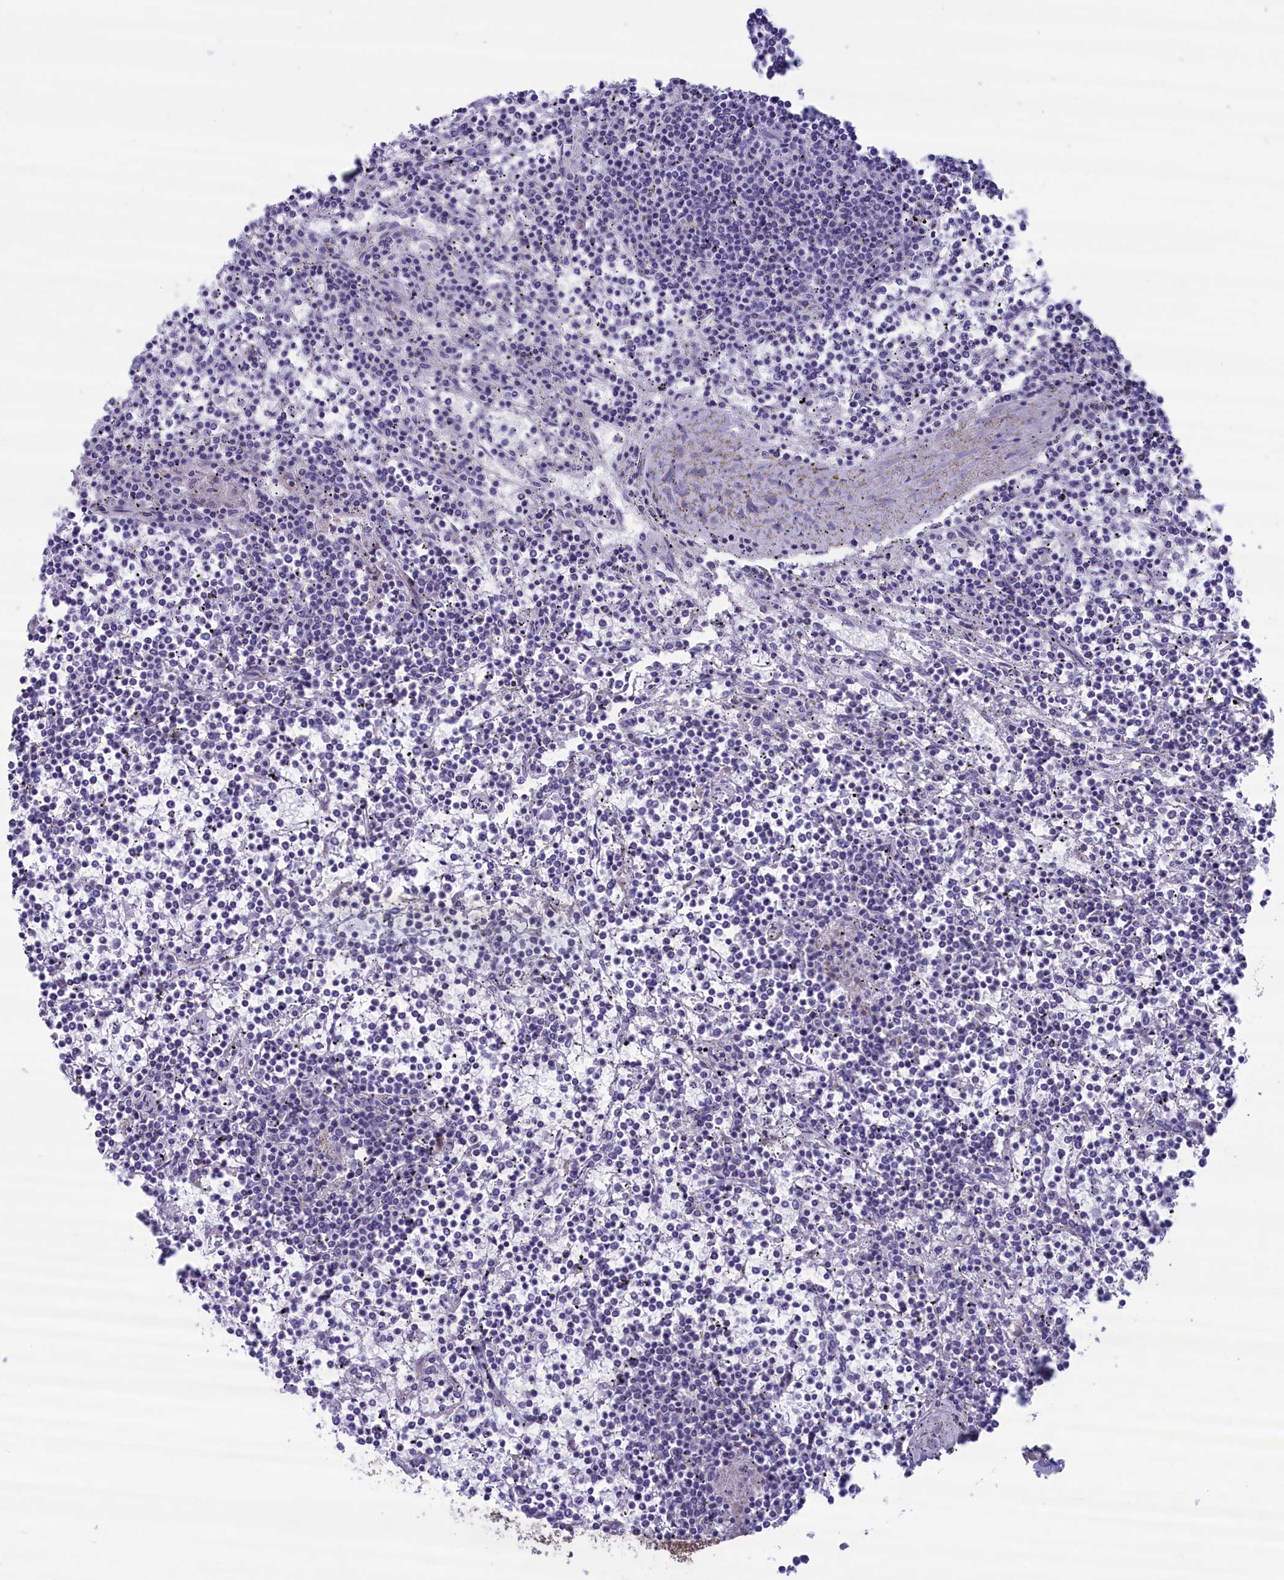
{"staining": {"intensity": "negative", "quantity": "none", "location": "none"}, "tissue": "lymphoma", "cell_type": "Tumor cells", "image_type": "cancer", "snomed": [{"axis": "morphology", "description": "Malignant lymphoma, non-Hodgkin's type, Low grade"}, {"axis": "topography", "description": "Spleen"}], "caption": "DAB (3,3'-diaminobenzidine) immunohistochemical staining of lymphoma shows no significant staining in tumor cells. The staining was performed using DAB to visualize the protein expression in brown, while the nuclei were stained in blue with hematoxylin (Magnification: 20x).", "gene": "MPV17L2", "patient": {"sex": "female", "age": 19}}